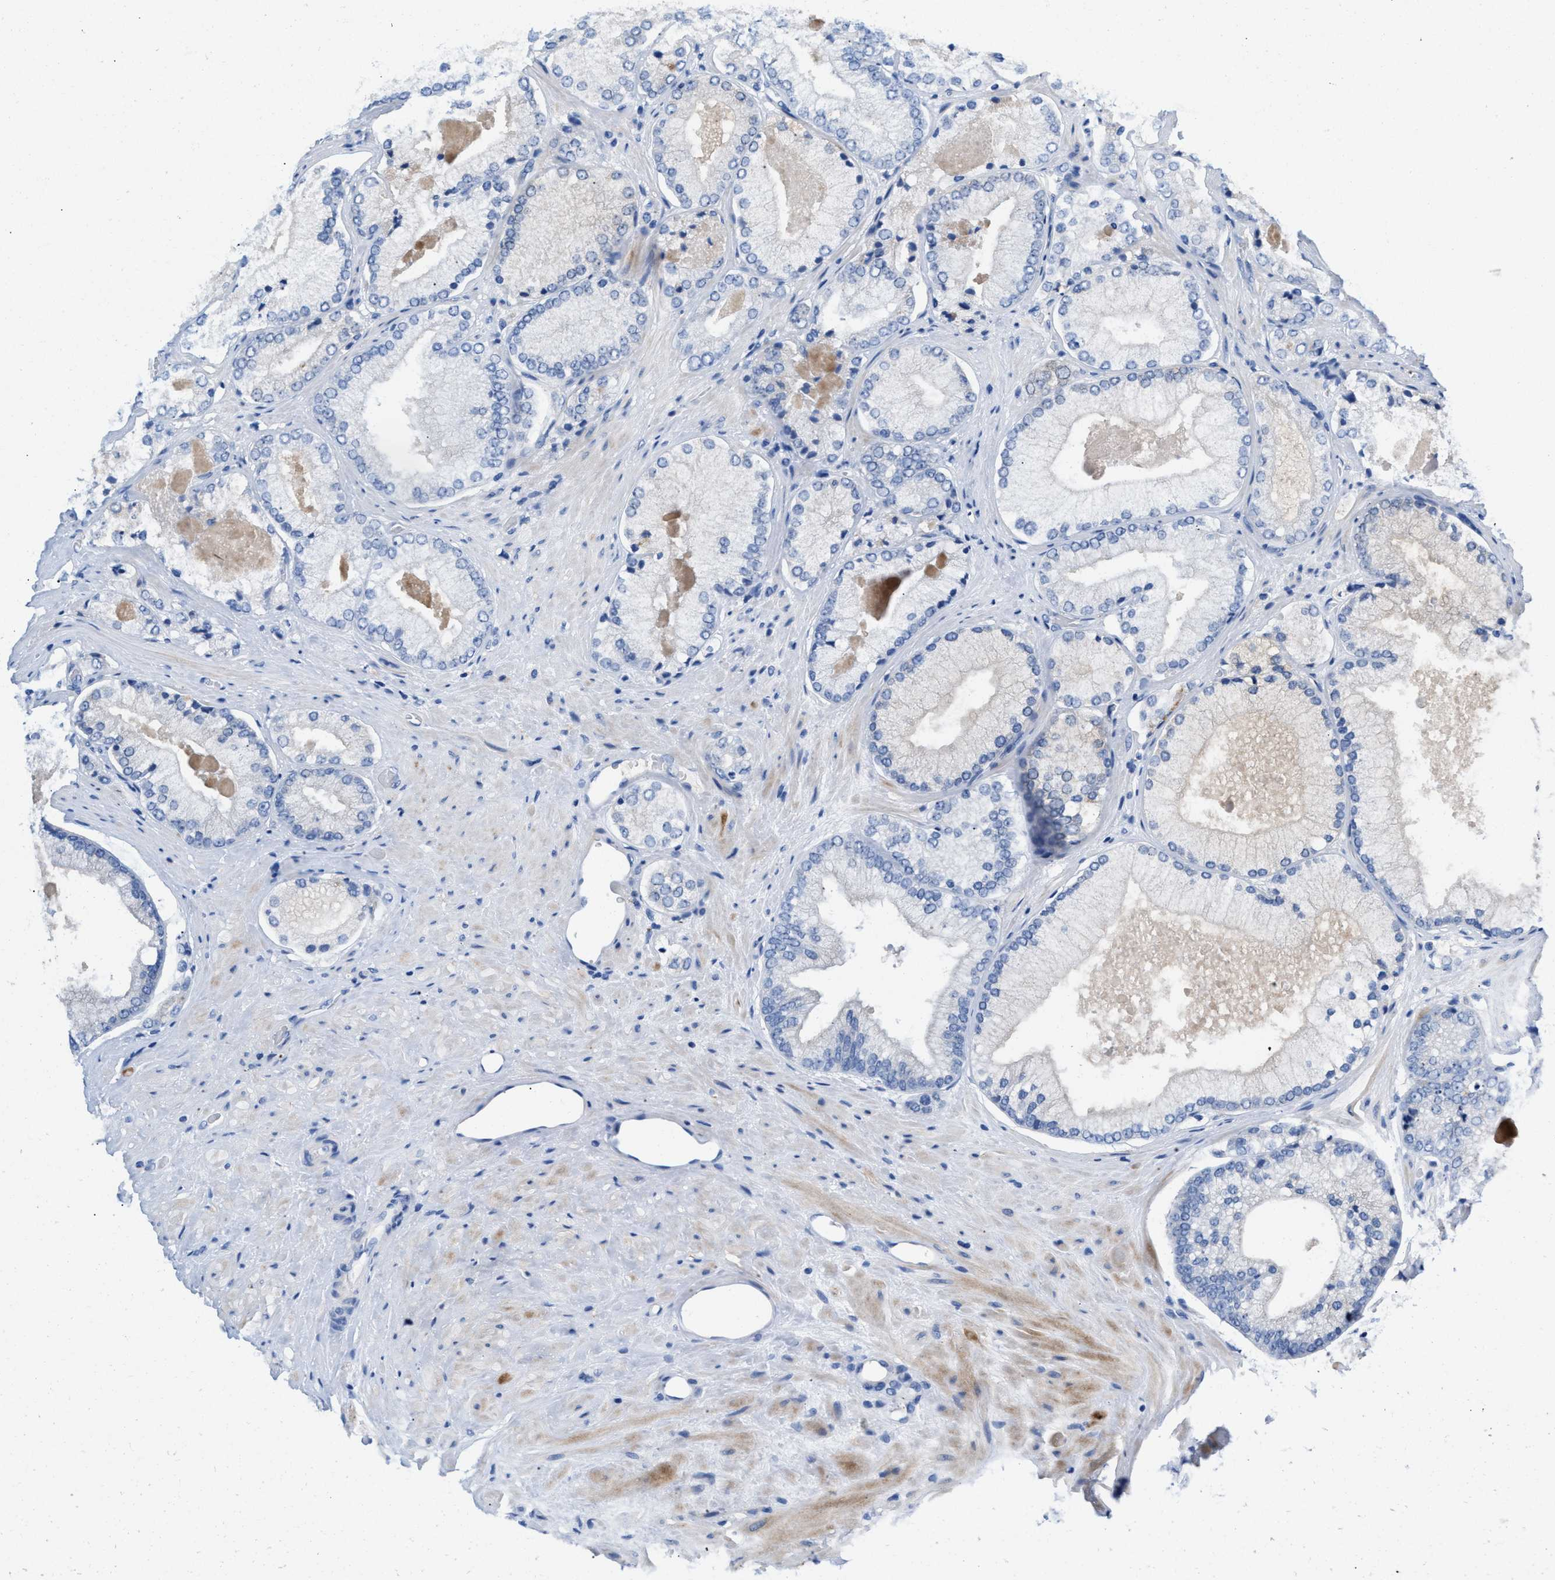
{"staining": {"intensity": "negative", "quantity": "none", "location": "none"}, "tissue": "prostate cancer", "cell_type": "Tumor cells", "image_type": "cancer", "snomed": [{"axis": "morphology", "description": "Adenocarcinoma, Low grade"}, {"axis": "topography", "description": "Prostate"}], "caption": "There is no significant staining in tumor cells of prostate cancer (low-grade adenocarcinoma).", "gene": "SLFN13", "patient": {"sex": "male", "age": 65}}